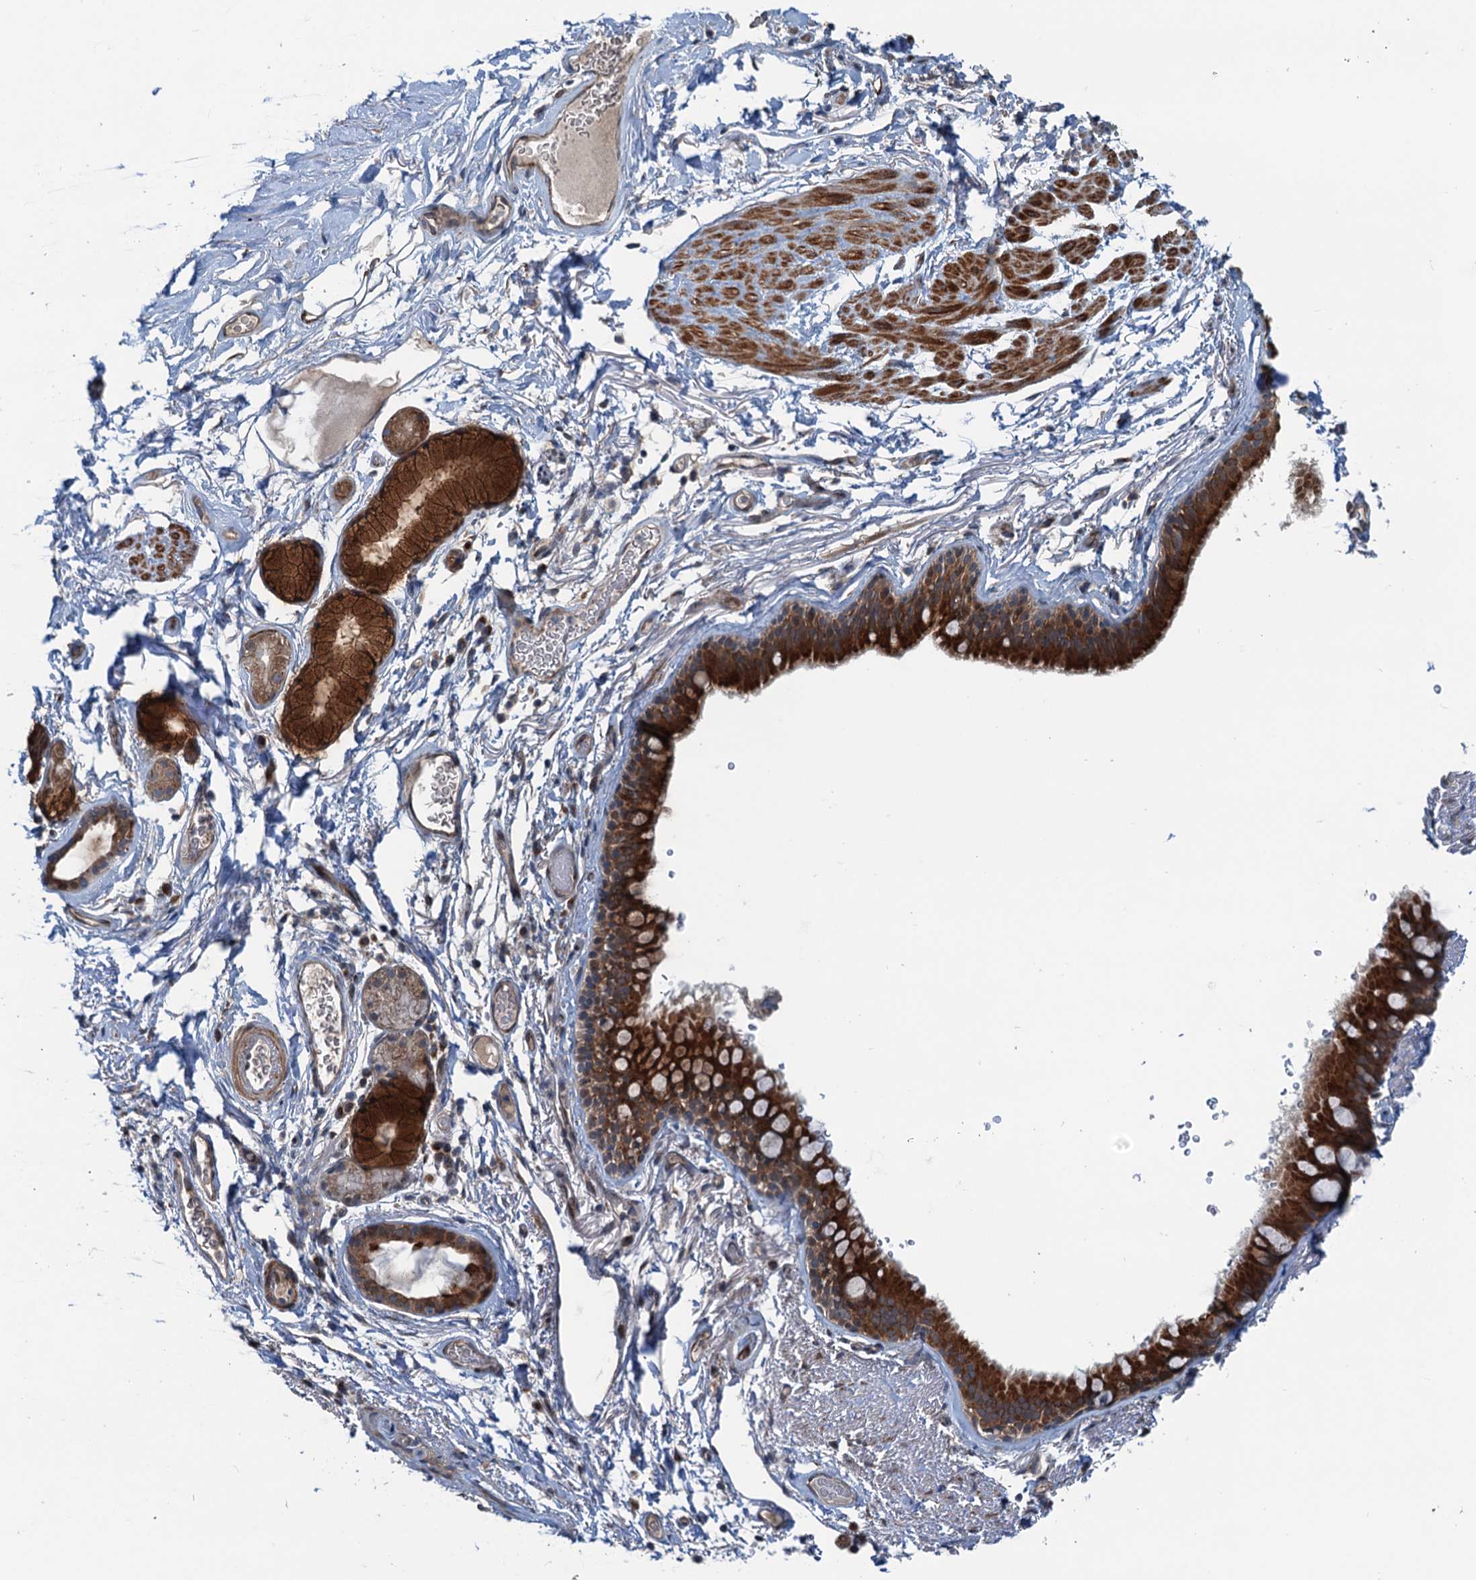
{"staining": {"intensity": "strong", "quantity": ">75%", "location": "cytoplasmic/membranous,nuclear"}, "tissue": "bronchus", "cell_type": "Respiratory epithelial cells", "image_type": "normal", "snomed": [{"axis": "morphology", "description": "Normal tissue, NOS"}, {"axis": "topography", "description": "Cartilage tissue"}], "caption": "Immunohistochemical staining of benign human bronchus displays strong cytoplasmic/membranous,nuclear protein staining in about >75% of respiratory epithelial cells. Ihc stains the protein in brown and the nuclei are stained blue.", "gene": "DYNC2I2", "patient": {"sex": "male", "age": 63}}